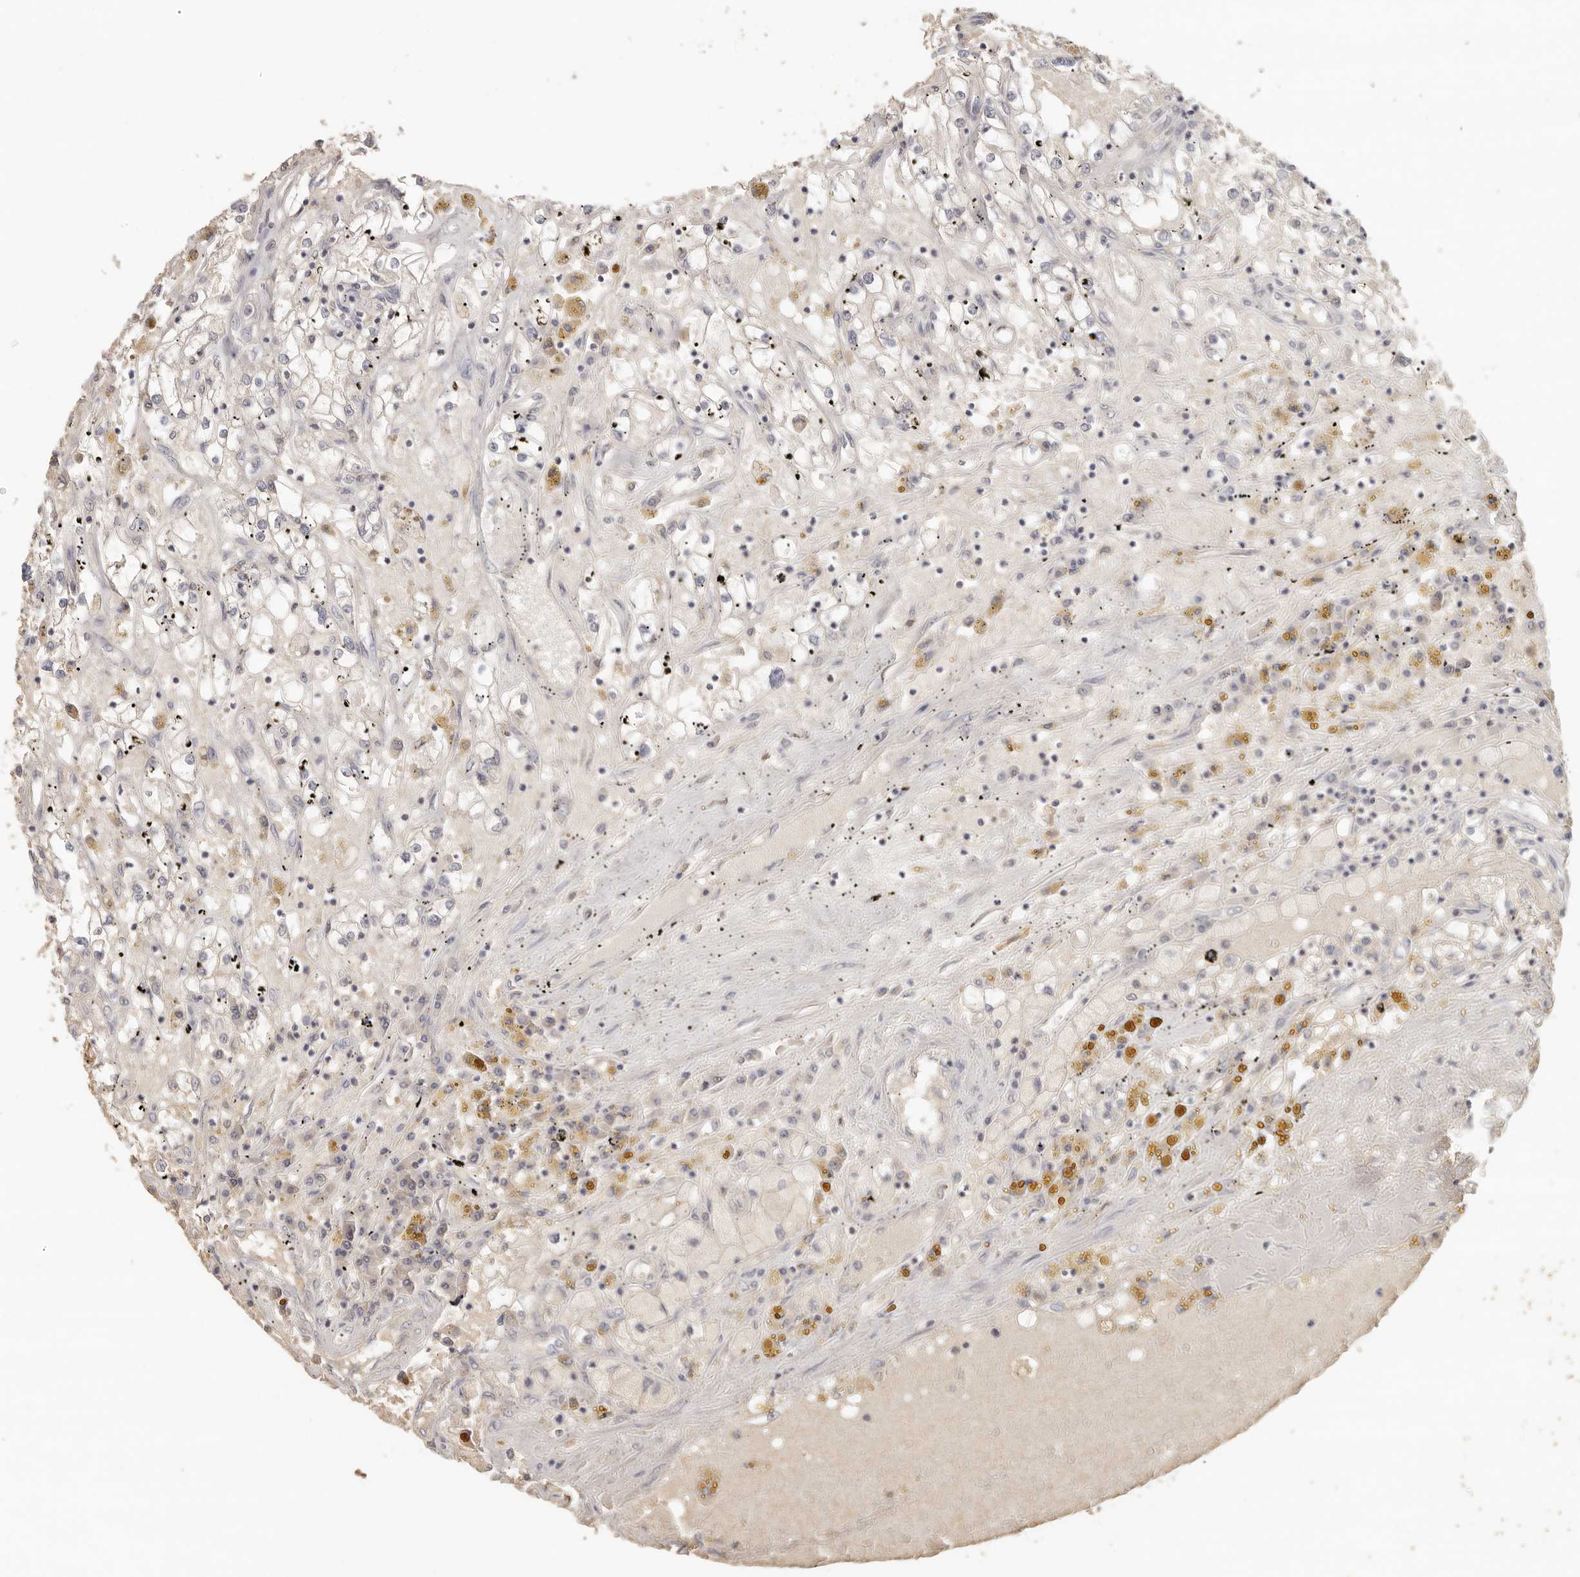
{"staining": {"intensity": "negative", "quantity": "none", "location": "none"}, "tissue": "renal cancer", "cell_type": "Tumor cells", "image_type": "cancer", "snomed": [{"axis": "morphology", "description": "Adenocarcinoma, NOS"}, {"axis": "topography", "description": "Kidney"}], "caption": "The photomicrograph shows no staining of tumor cells in renal cancer.", "gene": "CSK", "patient": {"sex": "male", "age": 56}}